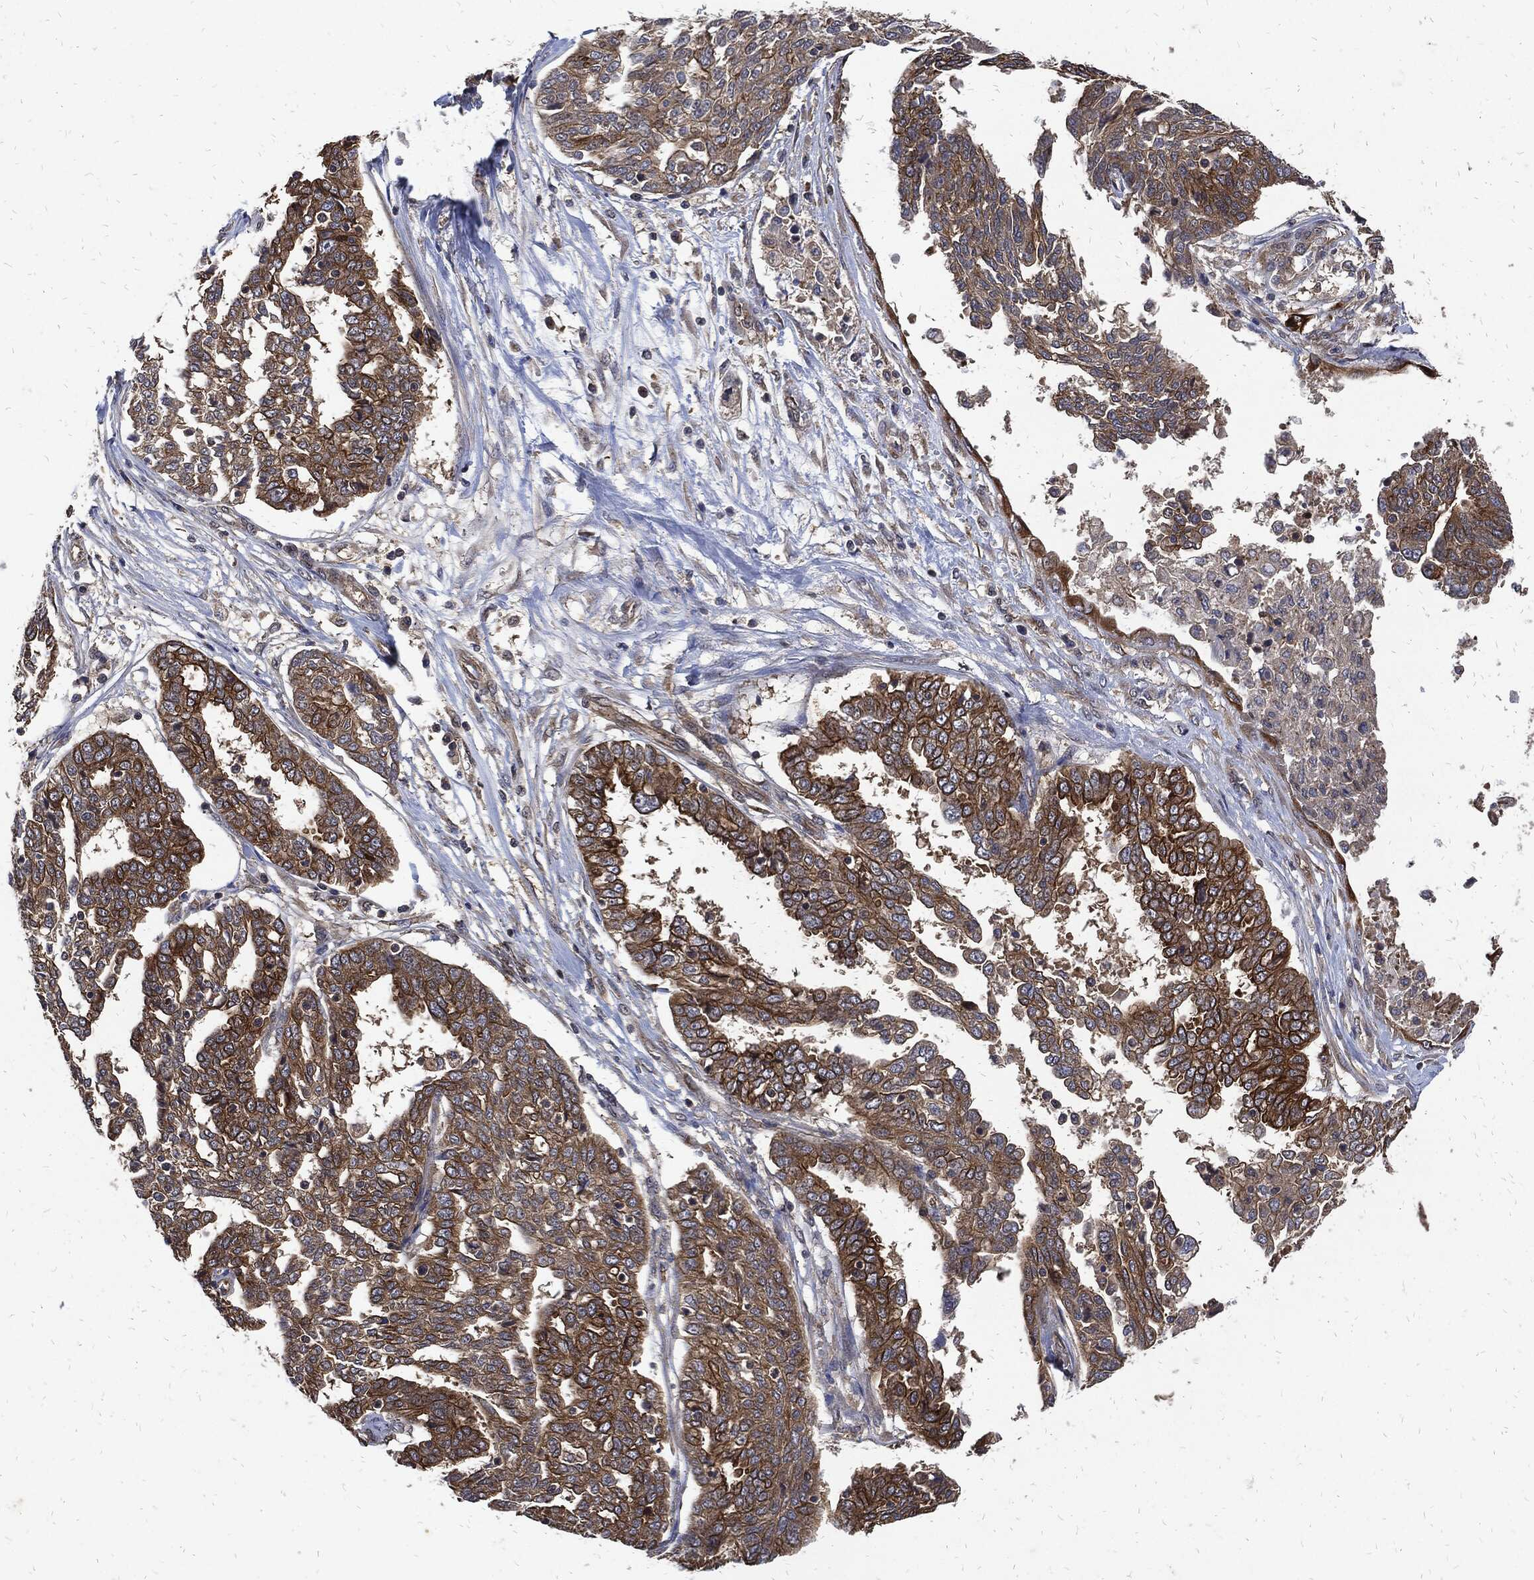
{"staining": {"intensity": "strong", "quantity": ">75%", "location": "cytoplasmic/membranous"}, "tissue": "ovarian cancer", "cell_type": "Tumor cells", "image_type": "cancer", "snomed": [{"axis": "morphology", "description": "Cystadenocarcinoma, serous, NOS"}, {"axis": "topography", "description": "Ovary"}], "caption": "A micrograph of ovarian serous cystadenocarcinoma stained for a protein reveals strong cytoplasmic/membranous brown staining in tumor cells.", "gene": "DCTN1", "patient": {"sex": "female", "age": 67}}